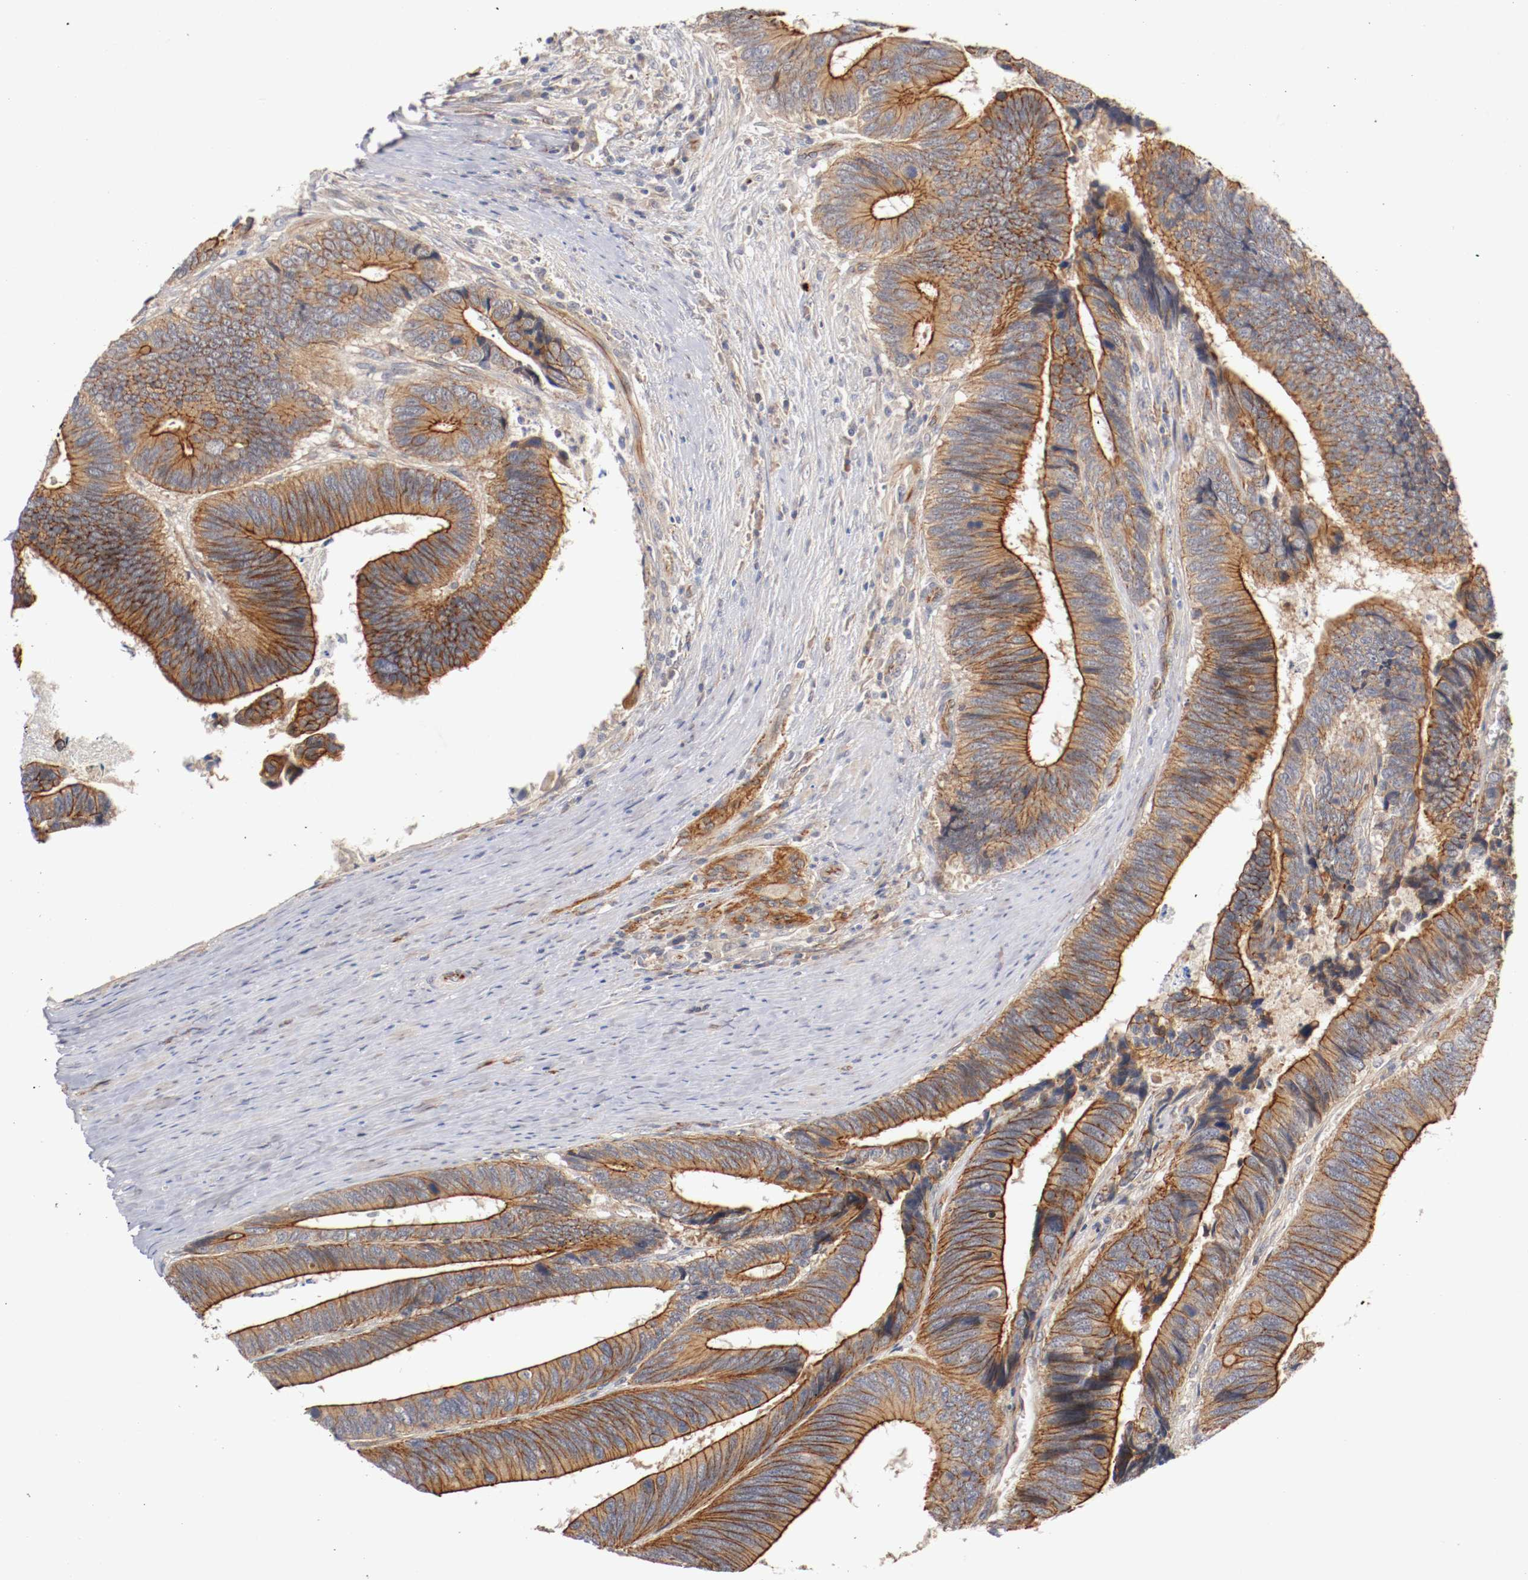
{"staining": {"intensity": "strong", "quantity": ">75%", "location": "cytoplasmic/membranous"}, "tissue": "colorectal cancer", "cell_type": "Tumor cells", "image_type": "cancer", "snomed": [{"axis": "morphology", "description": "Adenocarcinoma, NOS"}, {"axis": "topography", "description": "Colon"}], "caption": "The photomicrograph exhibits staining of colorectal cancer (adenocarcinoma), revealing strong cytoplasmic/membranous protein expression (brown color) within tumor cells.", "gene": "TYK2", "patient": {"sex": "male", "age": 72}}